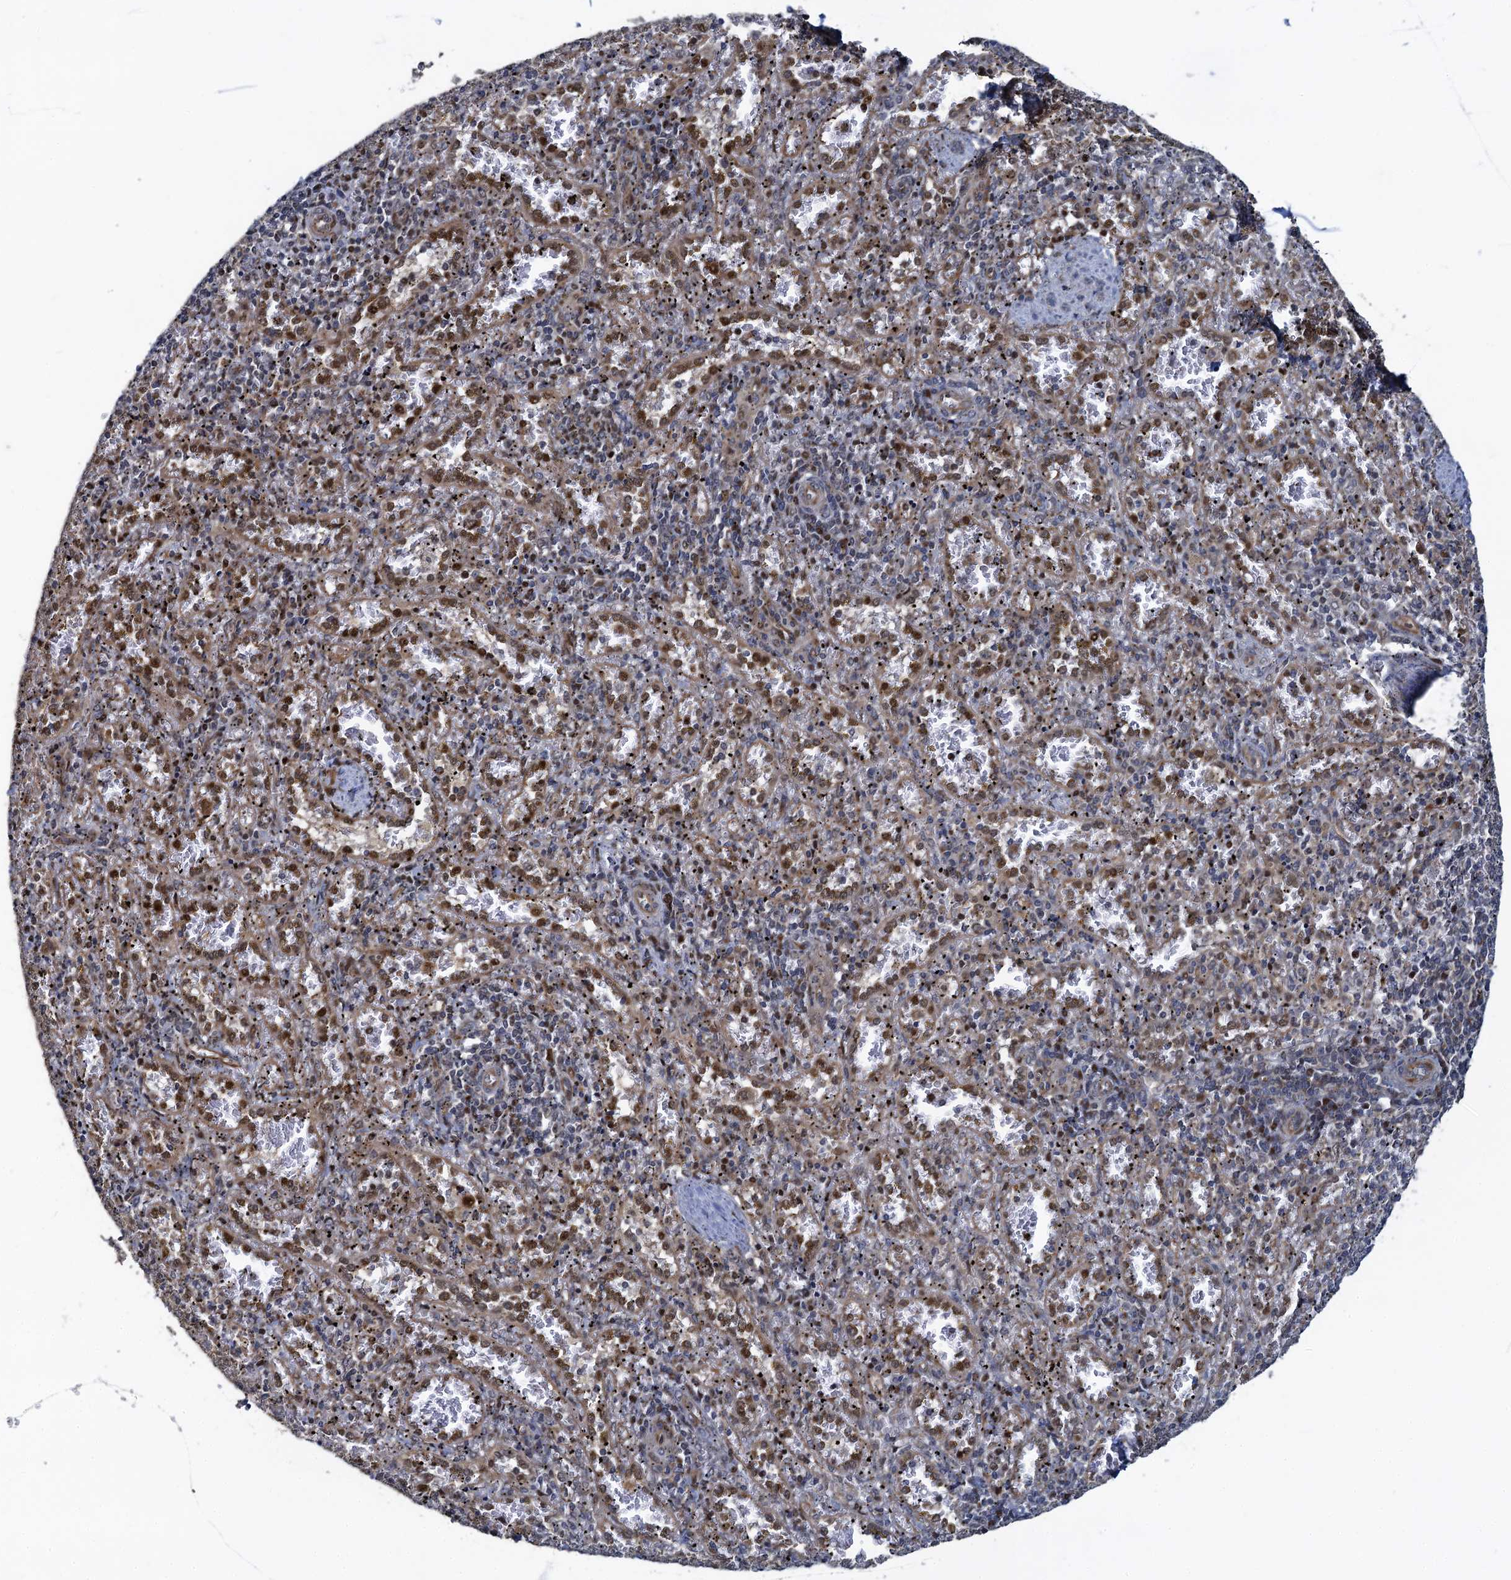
{"staining": {"intensity": "moderate", "quantity": "25%-75%", "location": "nuclear"}, "tissue": "spleen", "cell_type": "Cells in red pulp", "image_type": "normal", "snomed": [{"axis": "morphology", "description": "Normal tissue, NOS"}, {"axis": "topography", "description": "Spleen"}], "caption": "Unremarkable spleen demonstrates moderate nuclear expression in approximately 25%-75% of cells in red pulp The staining was performed using DAB (3,3'-diaminobenzidine) to visualize the protein expression in brown, while the nuclei were stained in blue with hematoxylin (Magnification: 20x)..", "gene": "ATOSA", "patient": {"sex": "male", "age": 11}}